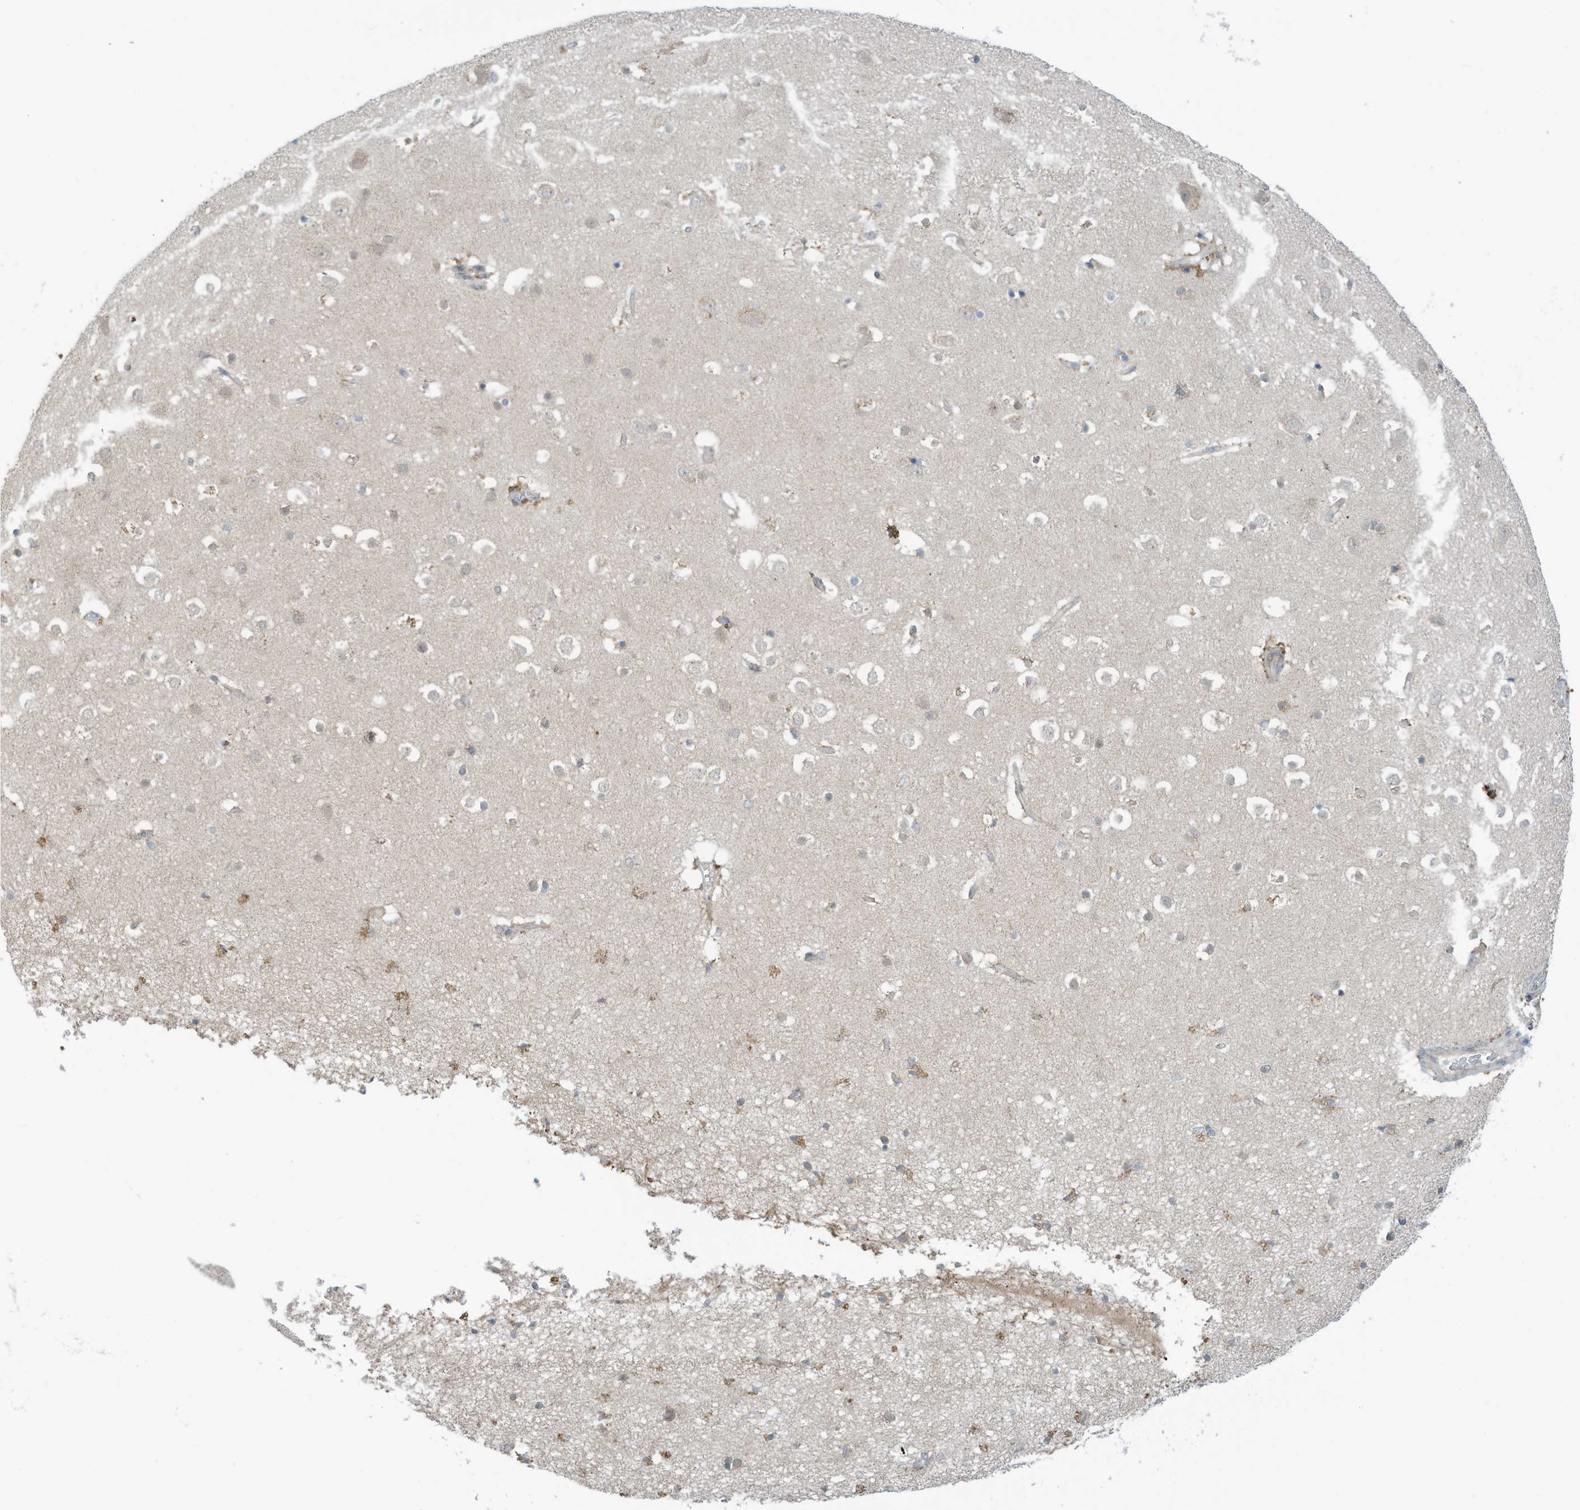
{"staining": {"intensity": "weak", "quantity": "<25%", "location": "cytoplasmic/membranous"}, "tissue": "cerebral cortex", "cell_type": "Endothelial cells", "image_type": "normal", "snomed": [{"axis": "morphology", "description": "Normal tissue, NOS"}, {"axis": "topography", "description": "Cerebral cortex"}], "caption": "Histopathology image shows no protein expression in endothelial cells of unremarkable cerebral cortex.", "gene": "SCGB1D2", "patient": {"sex": "male", "age": 54}}